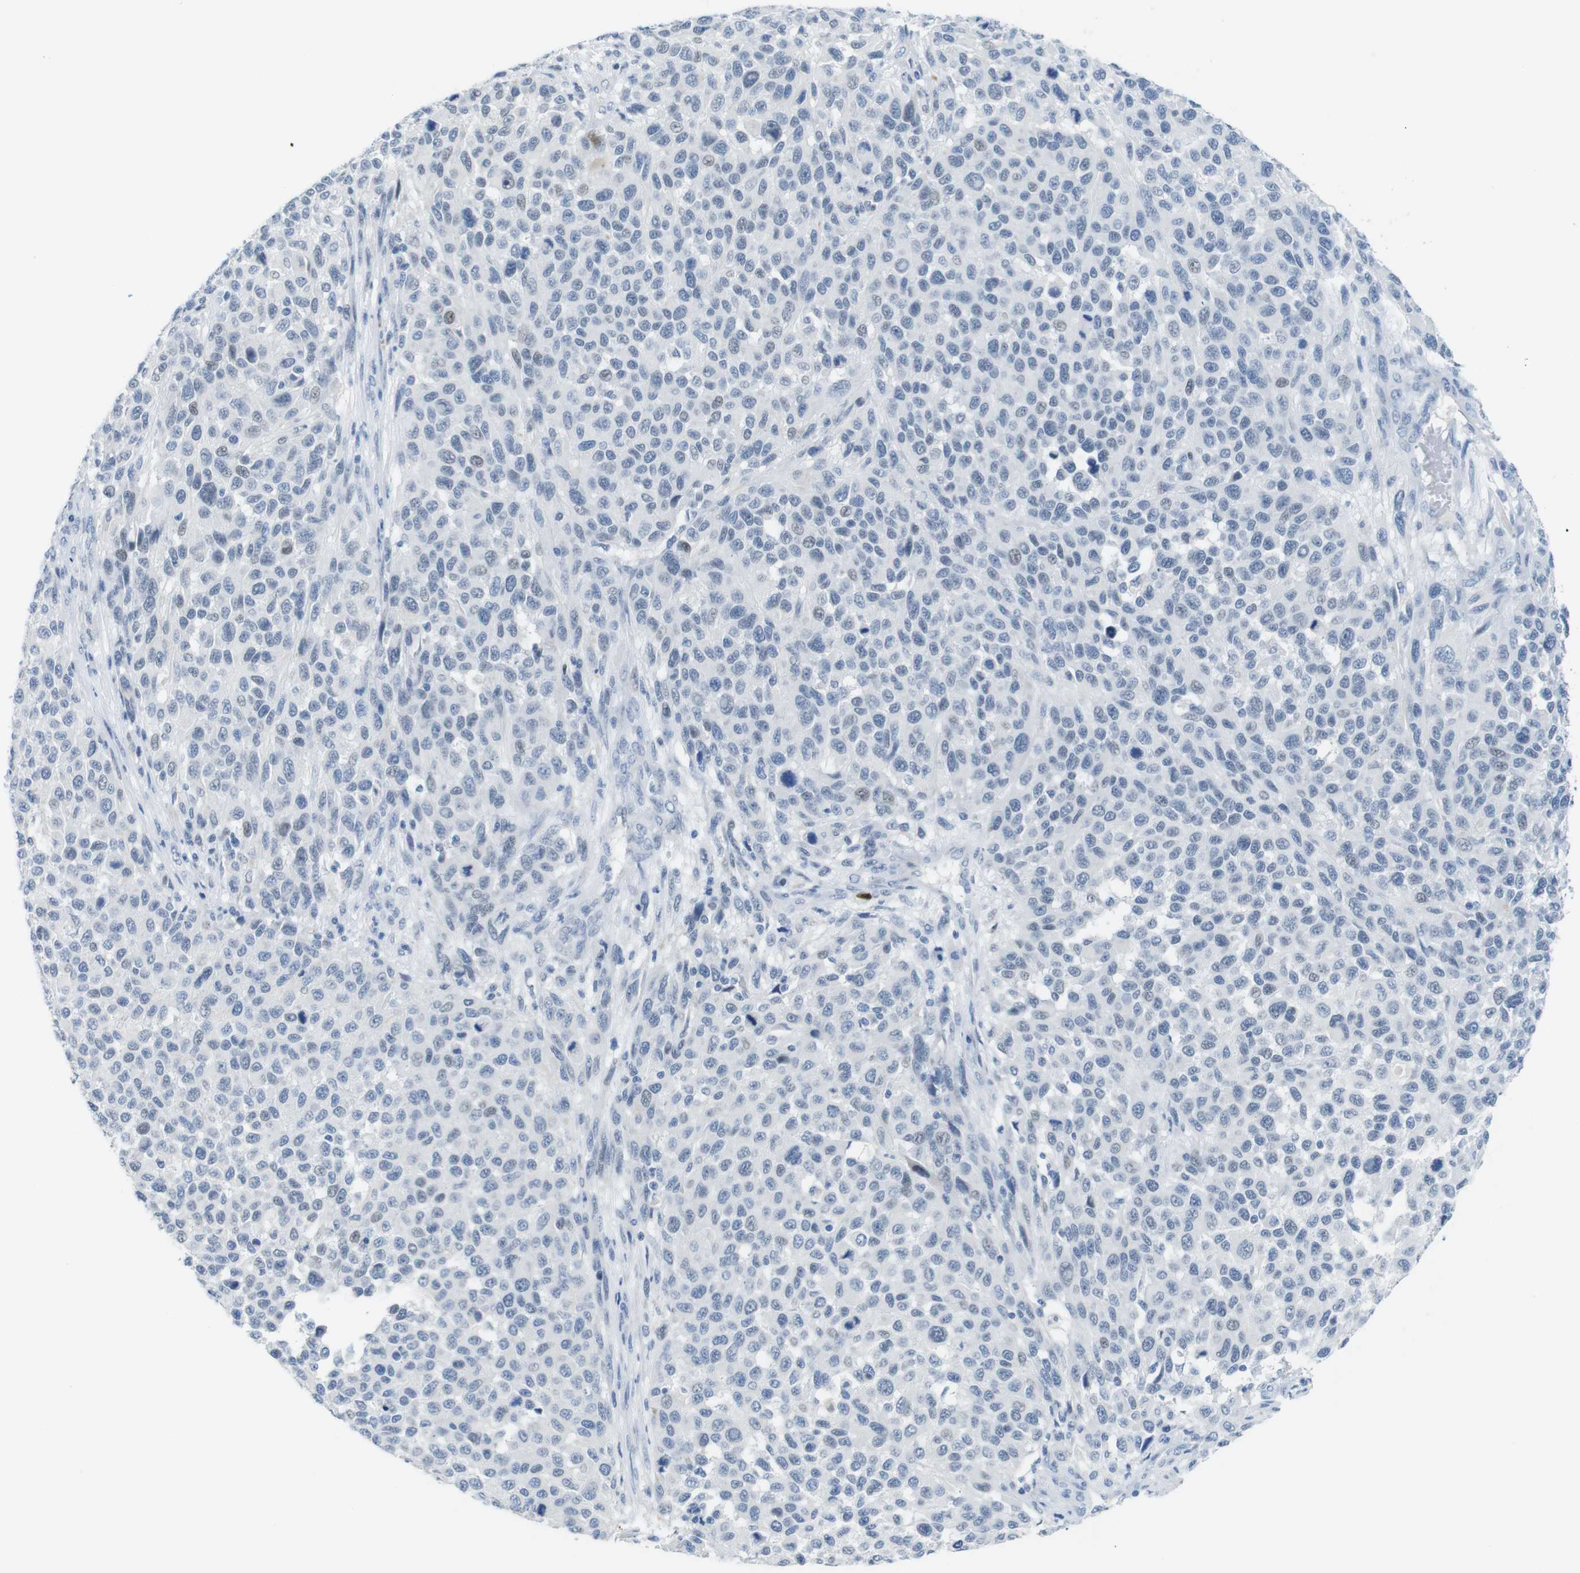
{"staining": {"intensity": "negative", "quantity": "none", "location": "none"}, "tissue": "melanoma", "cell_type": "Tumor cells", "image_type": "cancer", "snomed": [{"axis": "morphology", "description": "Malignant melanoma, Metastatic site"}, {"axis": "topography", "description": "Lymph node"}], "caption": "Immunohistochemical staining of human melanoma shows no significant staining in tumor cells.", "gene": "OPN1SW", "patient": {"sex": "male", "age": 61}}